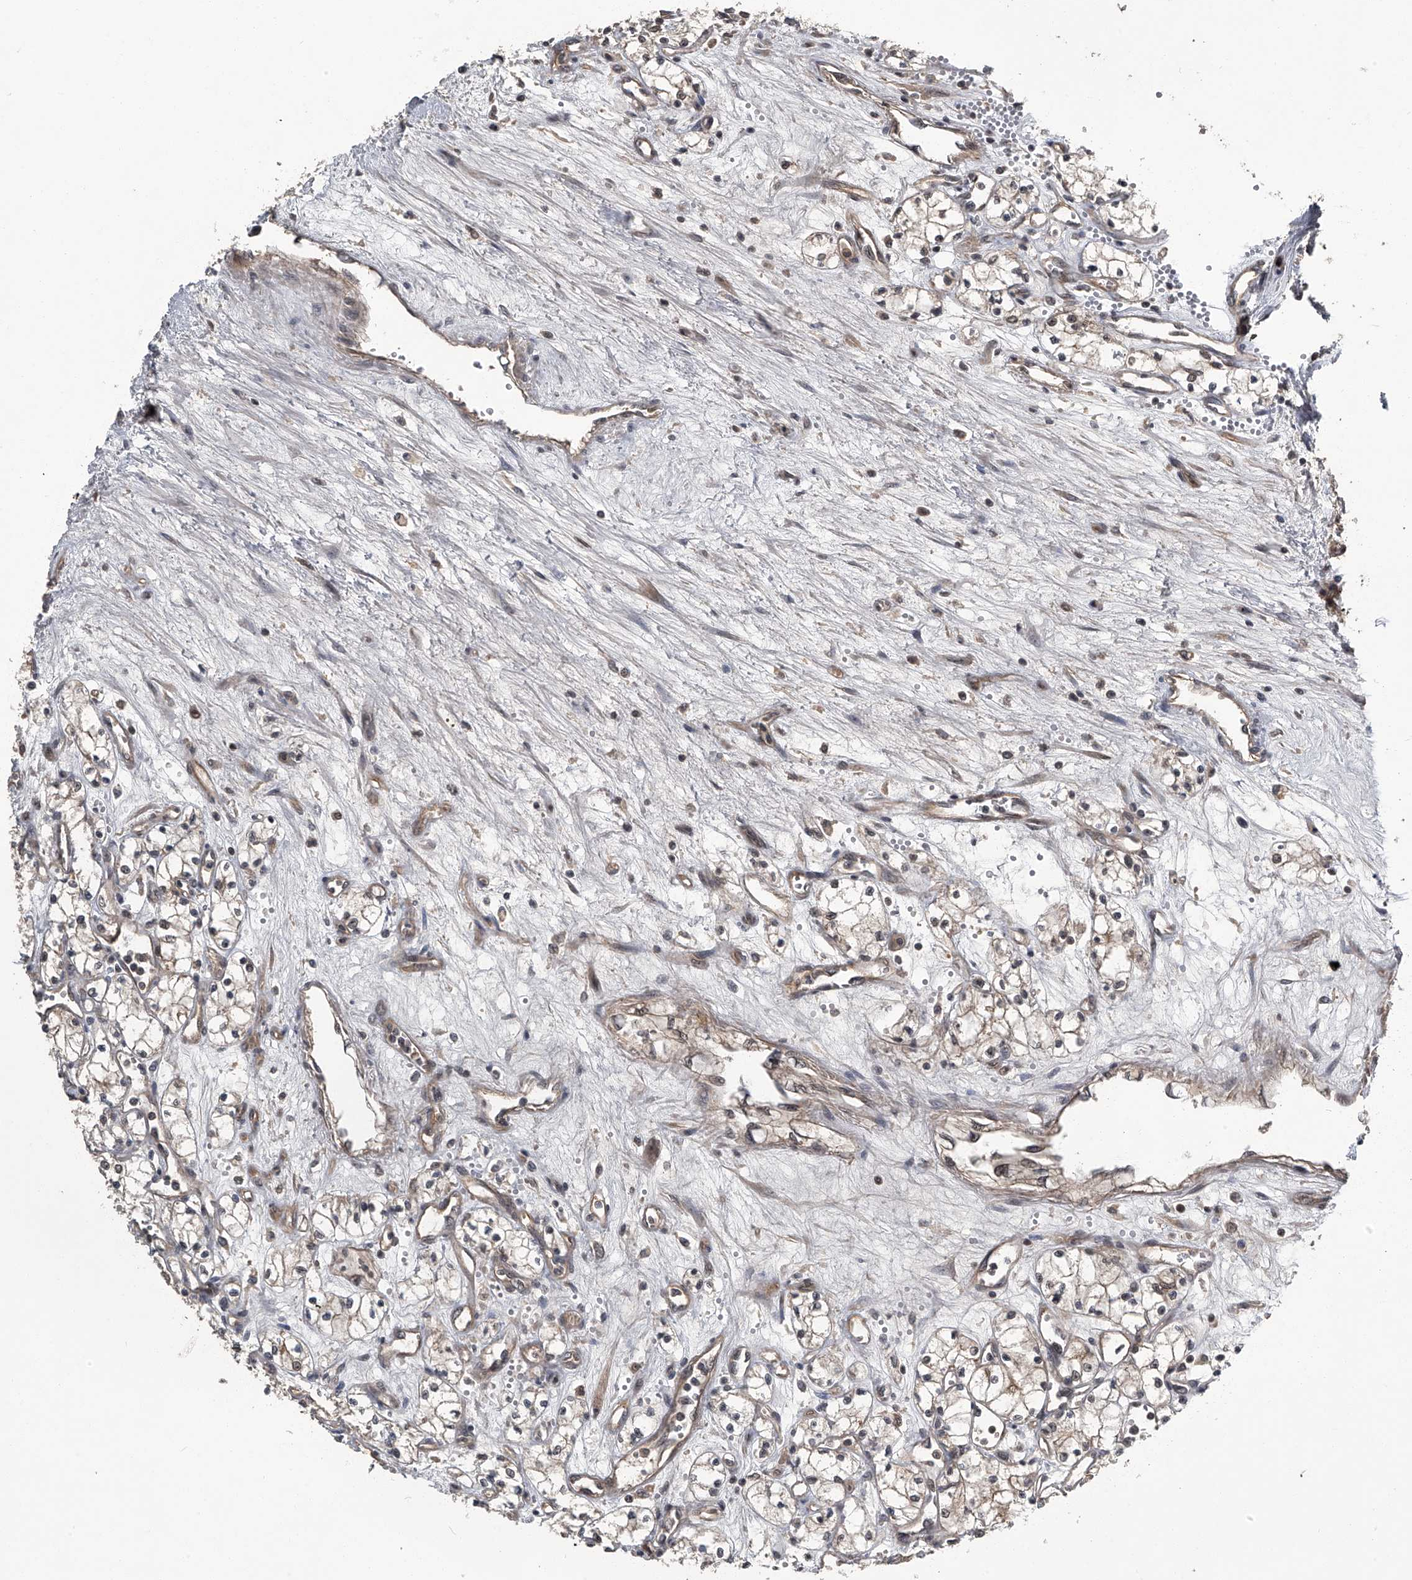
{"staining": {"intensity": "weak", "quantity": "<25%", "location": "cytoplasmic/membranous"}, "tissue": "renal cancer", "cell_type": "Tumor cells", "image_type": "cancer", "snomed": [{"axis": "morphology", "description": "Adenocarcinoma, NOS"}, {"axis": "topography", "description": "Kidney"}], "caption": "There is no significant staining in tumor cells of adenocarcinoma (renal). (DAB immunohistochemistry, high magnification).", "gene": "SLC12A8", "patient": {"sex": "male", "age": 59}}